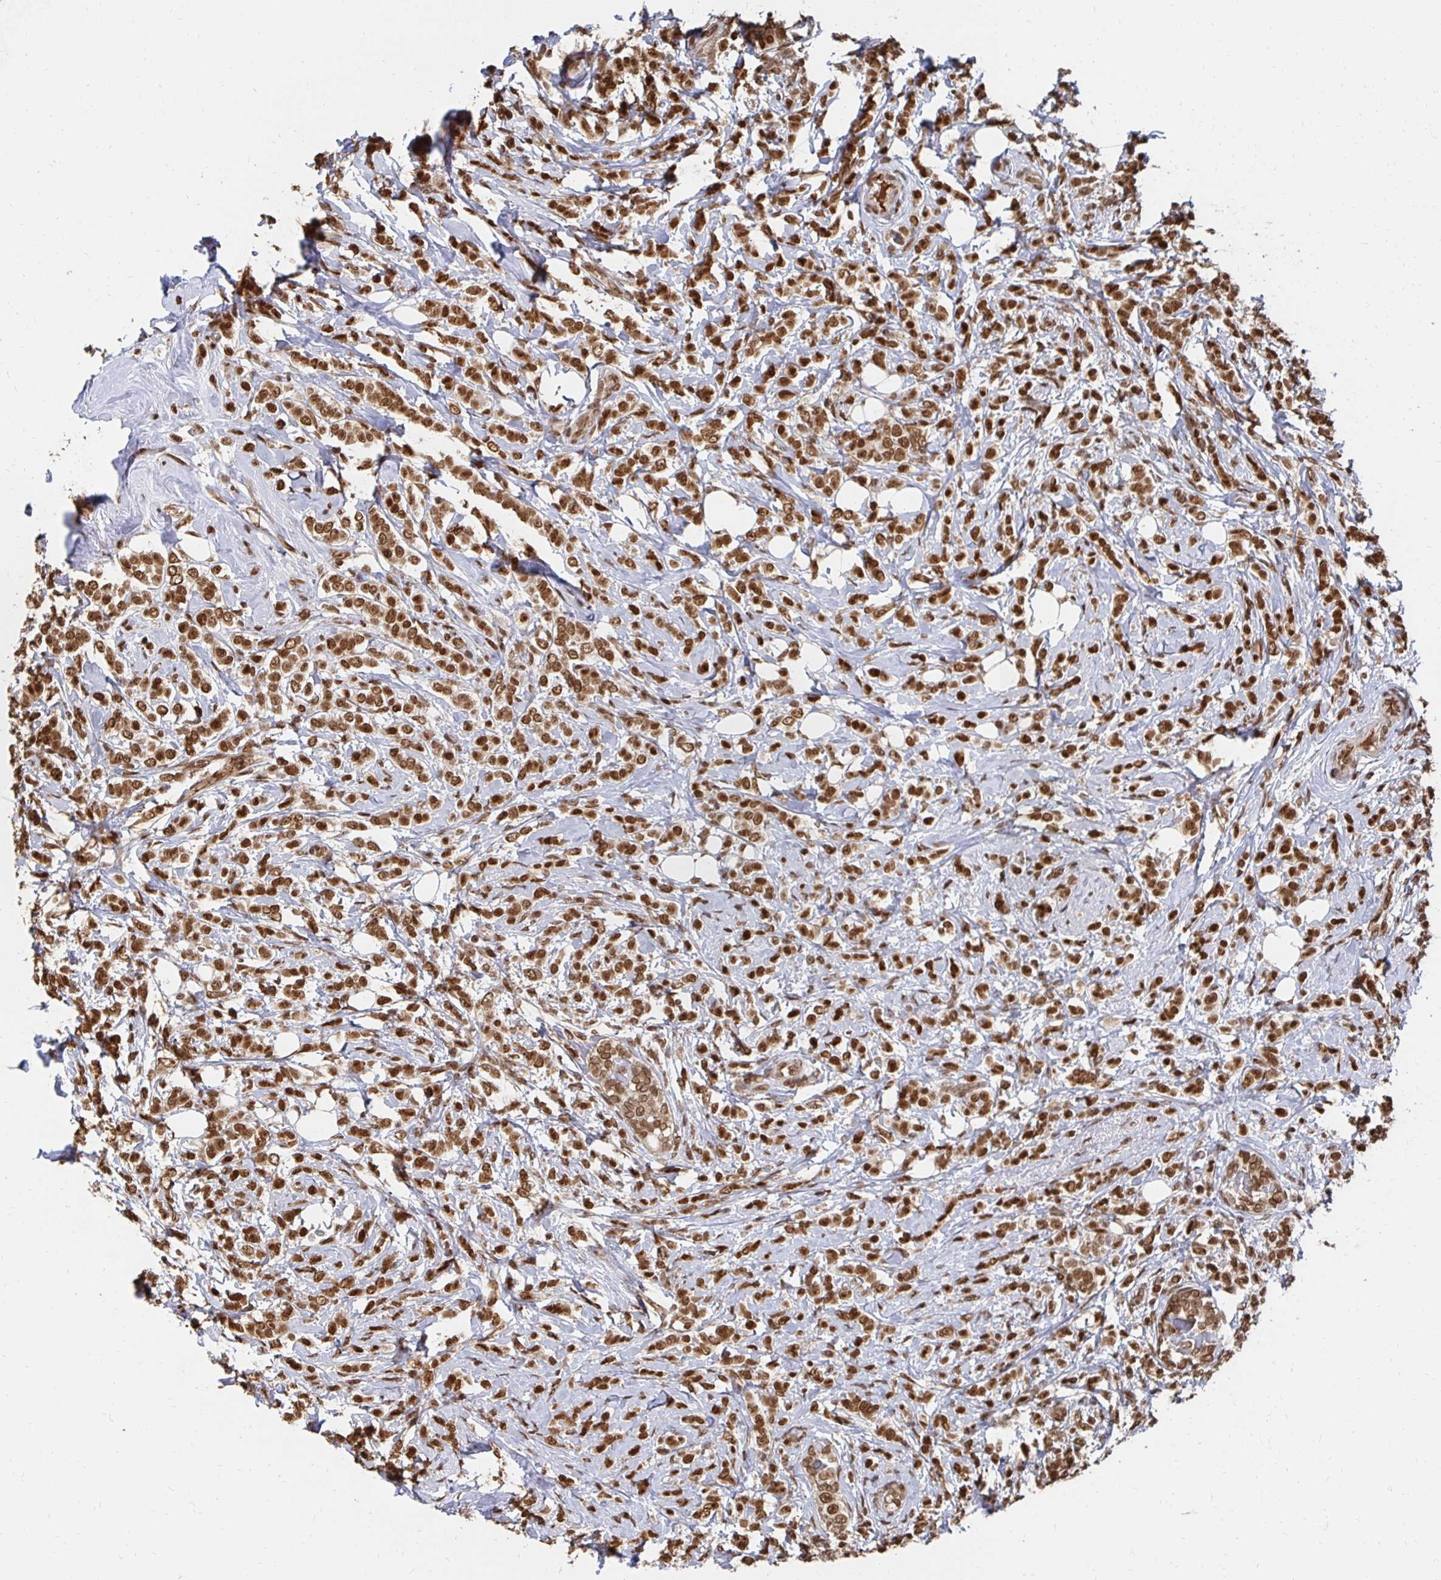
{"staining": {"intensity": "strong", "quantity": ">75%", "location": "nuclear"}, "tissue": "breast cancer", "cell_type": "Tumor cells", "image_type": "cancer", "snomed": [{"axis": "morphology", "description": "Lobular carcinoma"}, {"axis": "topography", "description": "Breast"}], "caption": "A brown stain highlights strong nuclear staining of a protein in lobular carcinoma (breast) tumor cells.", "gene": "GTF3C6", "patient": {"sex": "female", "age": 49}}